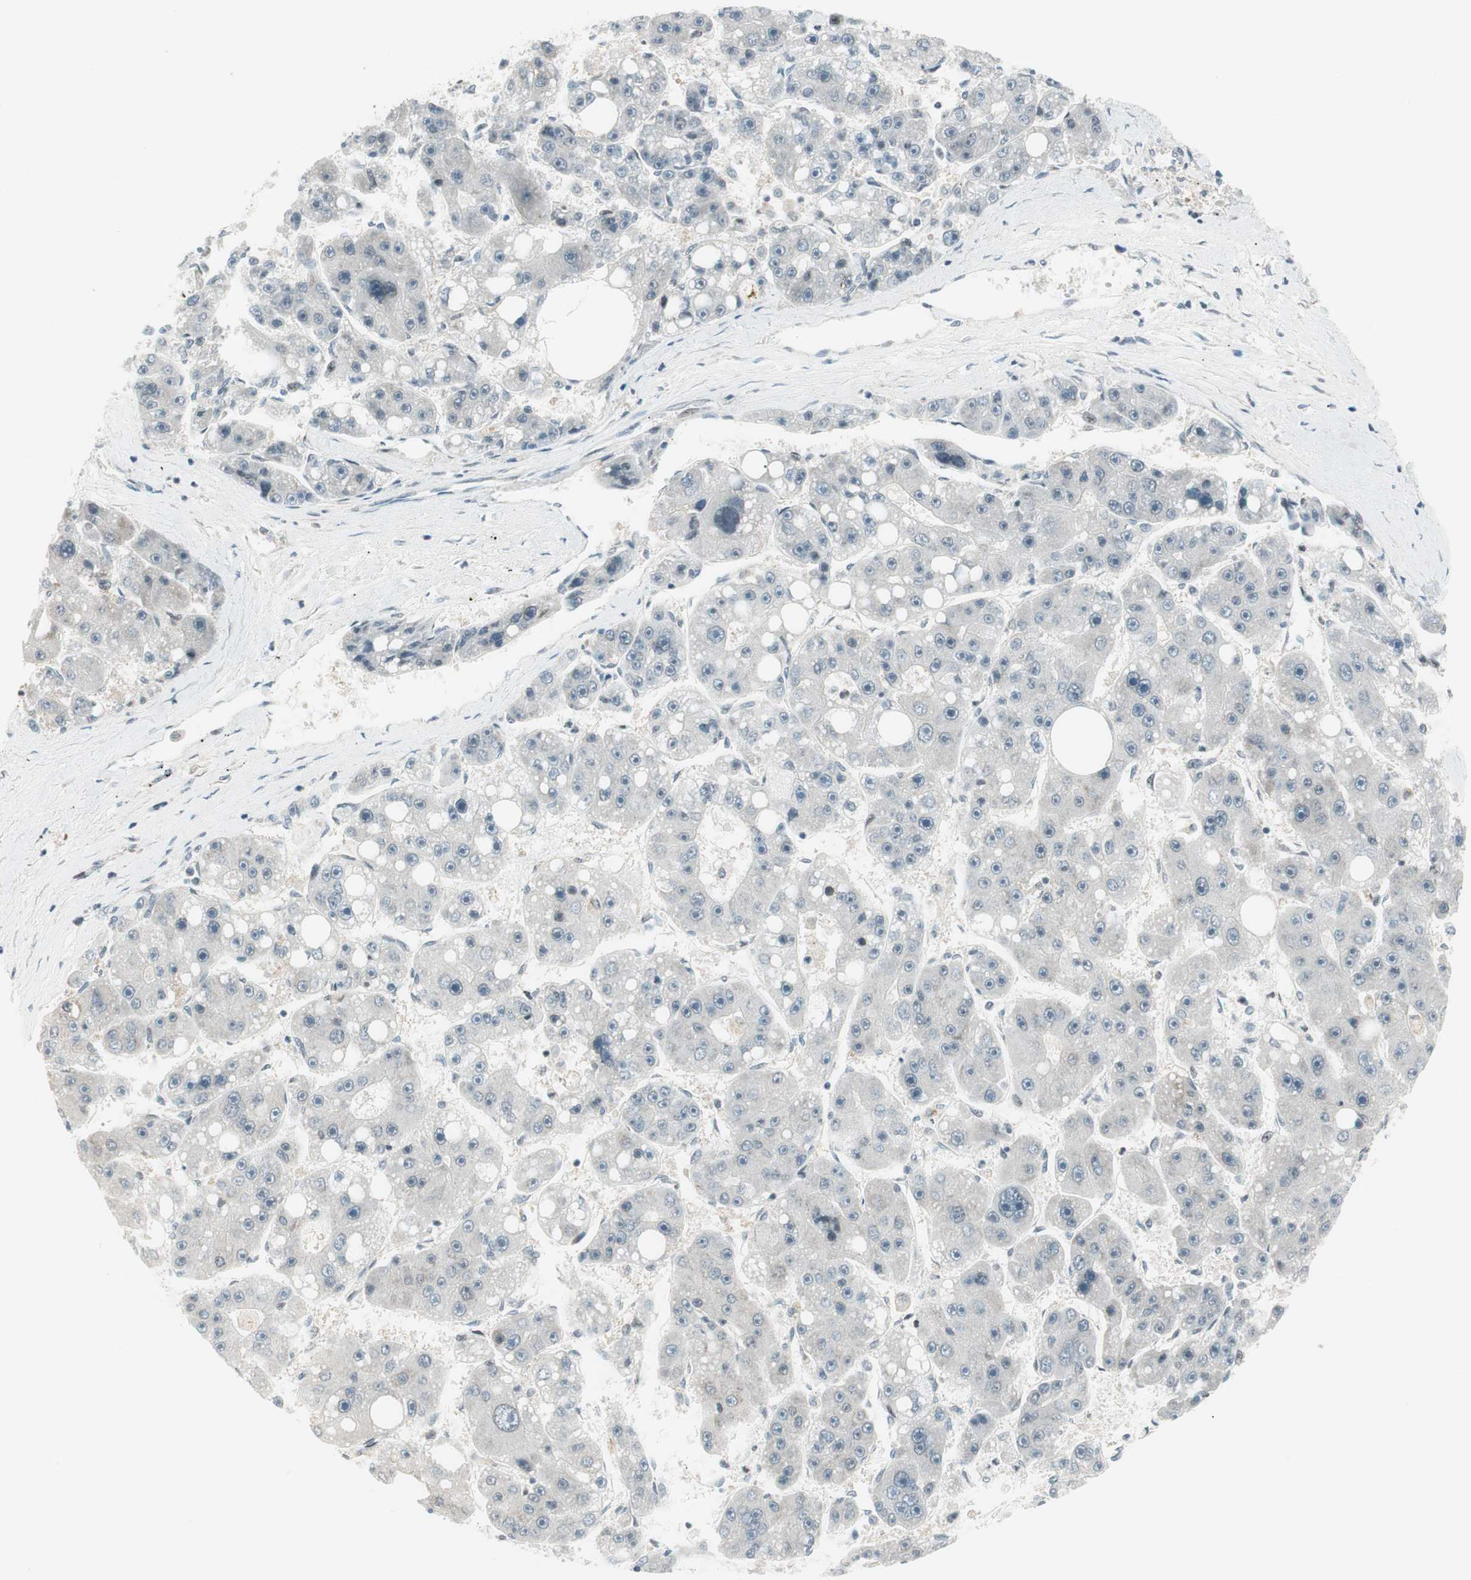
{"staining": {"intensity": "negative", "quantity": "none", "location": "none"}, "tissue": "liver cancer", "cell_type": "Tumor cells", "image_type": "cancer", "snomed": [{"axis": "morphology", "description": "Carcinoma, Hepatocellular, NOS"}, {"axis": "topography", "description": "Liver"}], "caption": "Liver cancer was stained to show a protein in brown. There is no significant positivity in tumor cells.", "gene": "TPT1", "patient": {"sex": "female", "age": 61}}